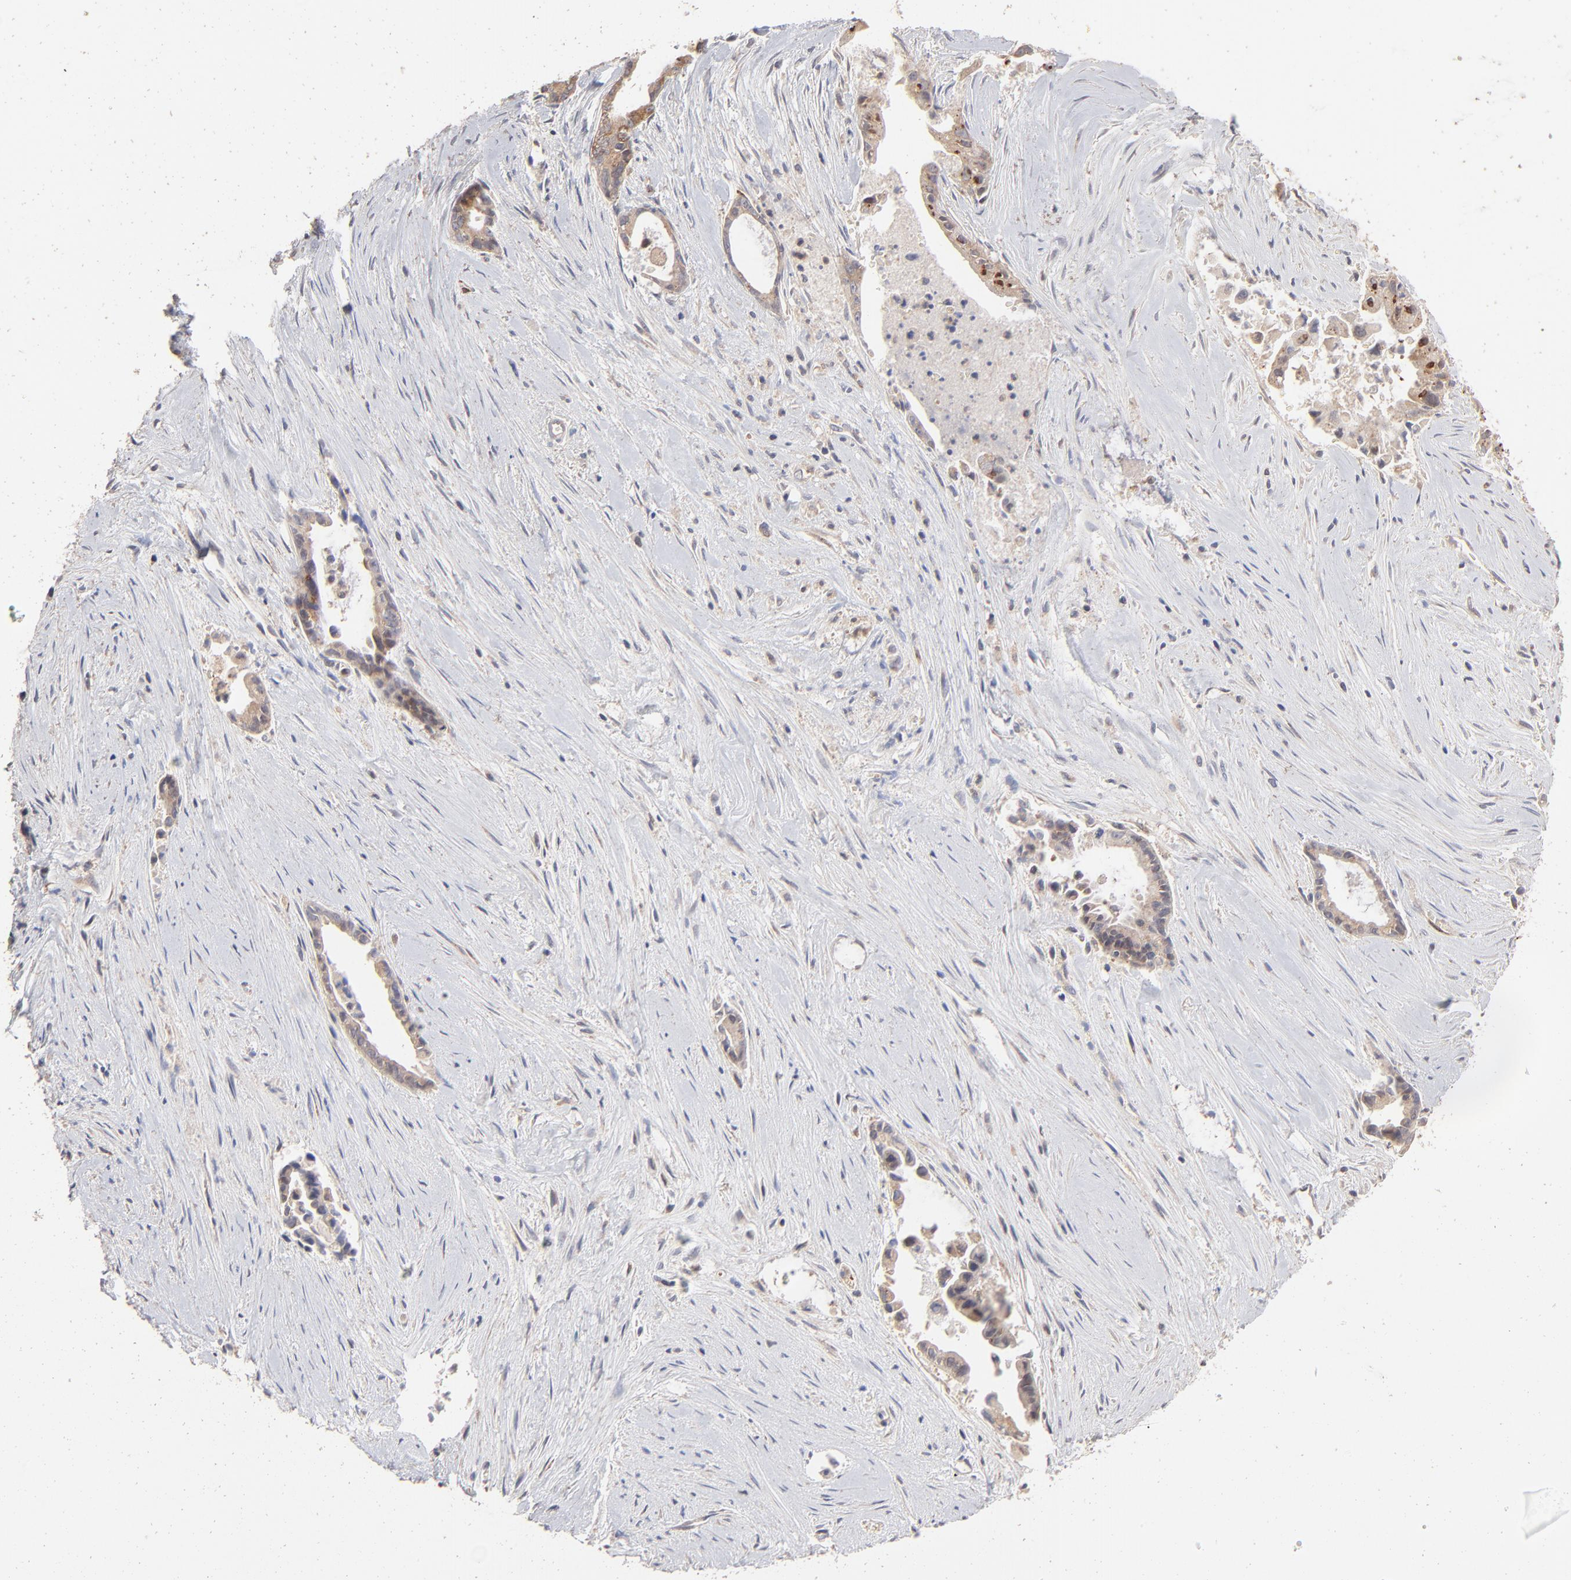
{"staining": {"intensity": "weak", "quantity": ">75%", "location": "cytoplasmic/membranous"}, "tissue": "liver cancer", "cell_type": "Tumor cells", "image_type": "cancer", "snomed": [{"axis": "morphology", "description": "Cholangiocarcinoma"}, {"axis": "topography", "description": "Liver"}], "caption": "Protein analysis of liver cancer tissue displays weak cytoplasmic/membranous staining in about >75% of tumor cells.", "gene": "IVNS1ABP", "patient": {"sex": "female", "age": 55}}